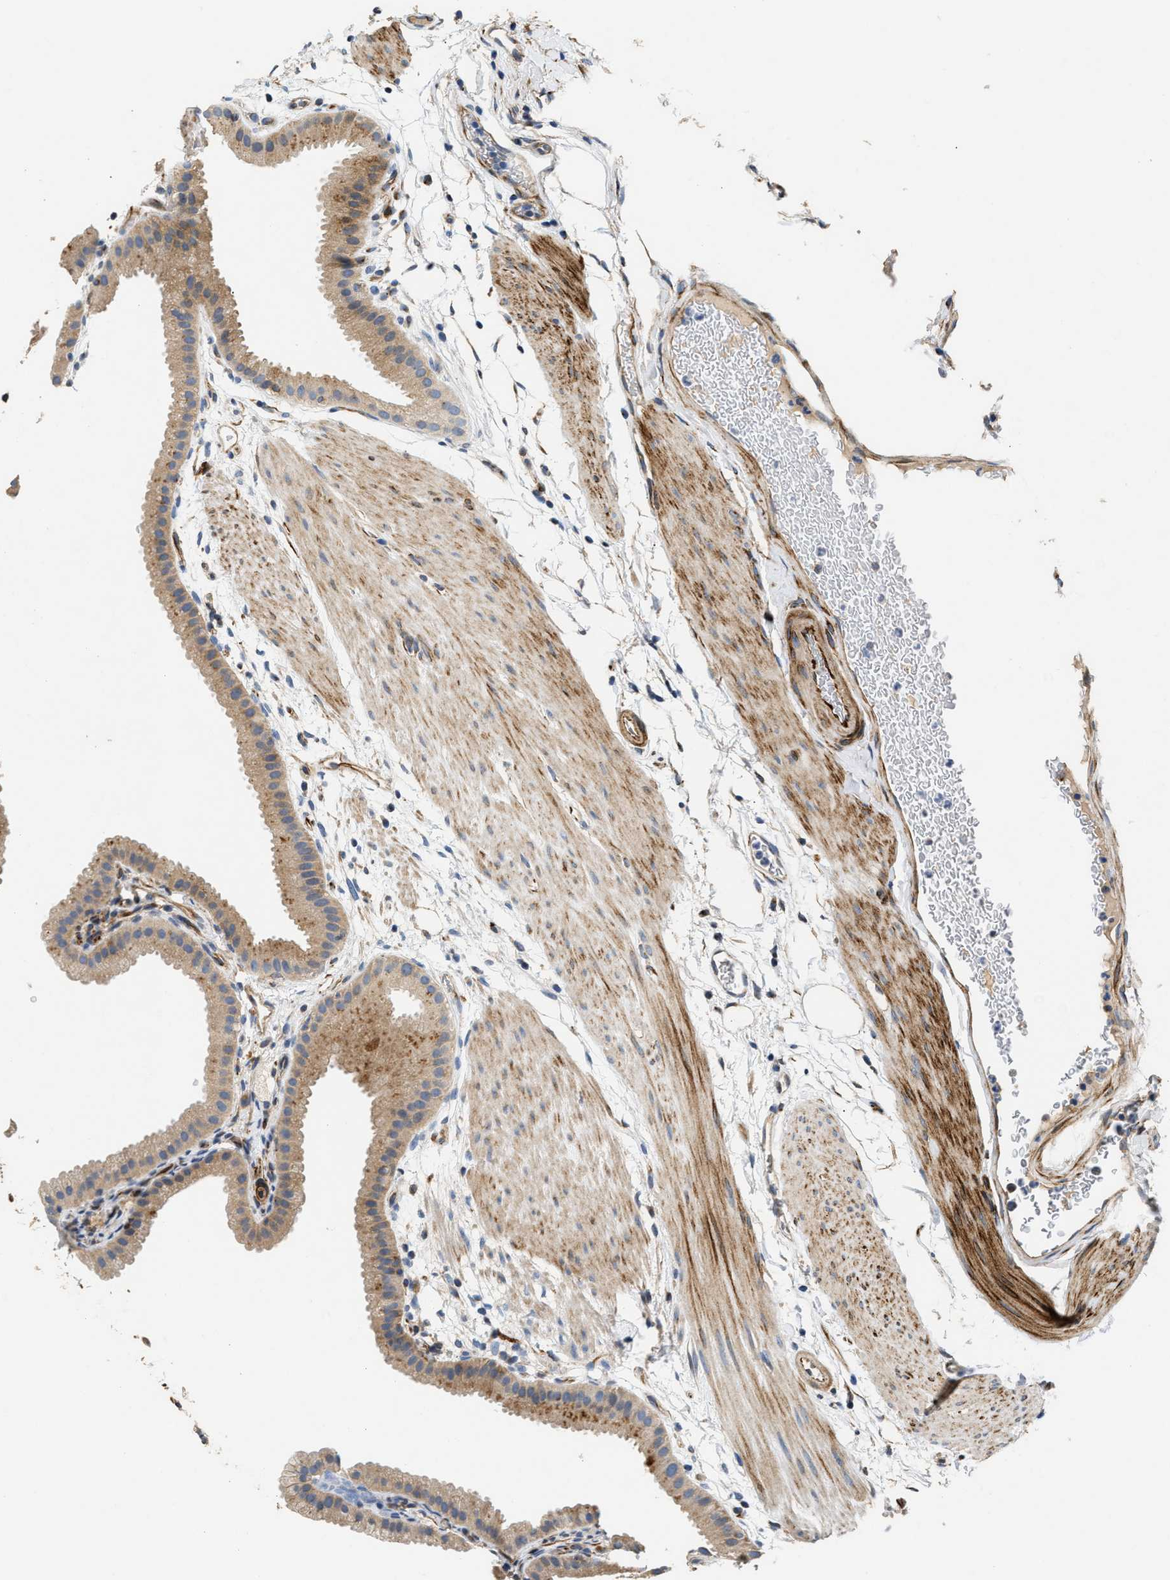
{"staining": {"intensity": "moderate", "quantity": ">75%", "location": "cytoplasmic/membranous"}, "tissue": "gallbladder", "cell_type": "Glandular cells", "image_type": "normal", "snomed": [{"axis": "morphology", "description": "Normal tissue, NOS"}, {"axis": "topography", "description": "Gallbladder"}], "caption": "Unremarkable gallbladder displays moderate cytoplasmic/membranous expression in about >75% of glandular cells The protein is shown in brown color, while the nuclei are stained blue..", "gene": "IL17RC", "patient": {"sex": "female", "age": 64}}